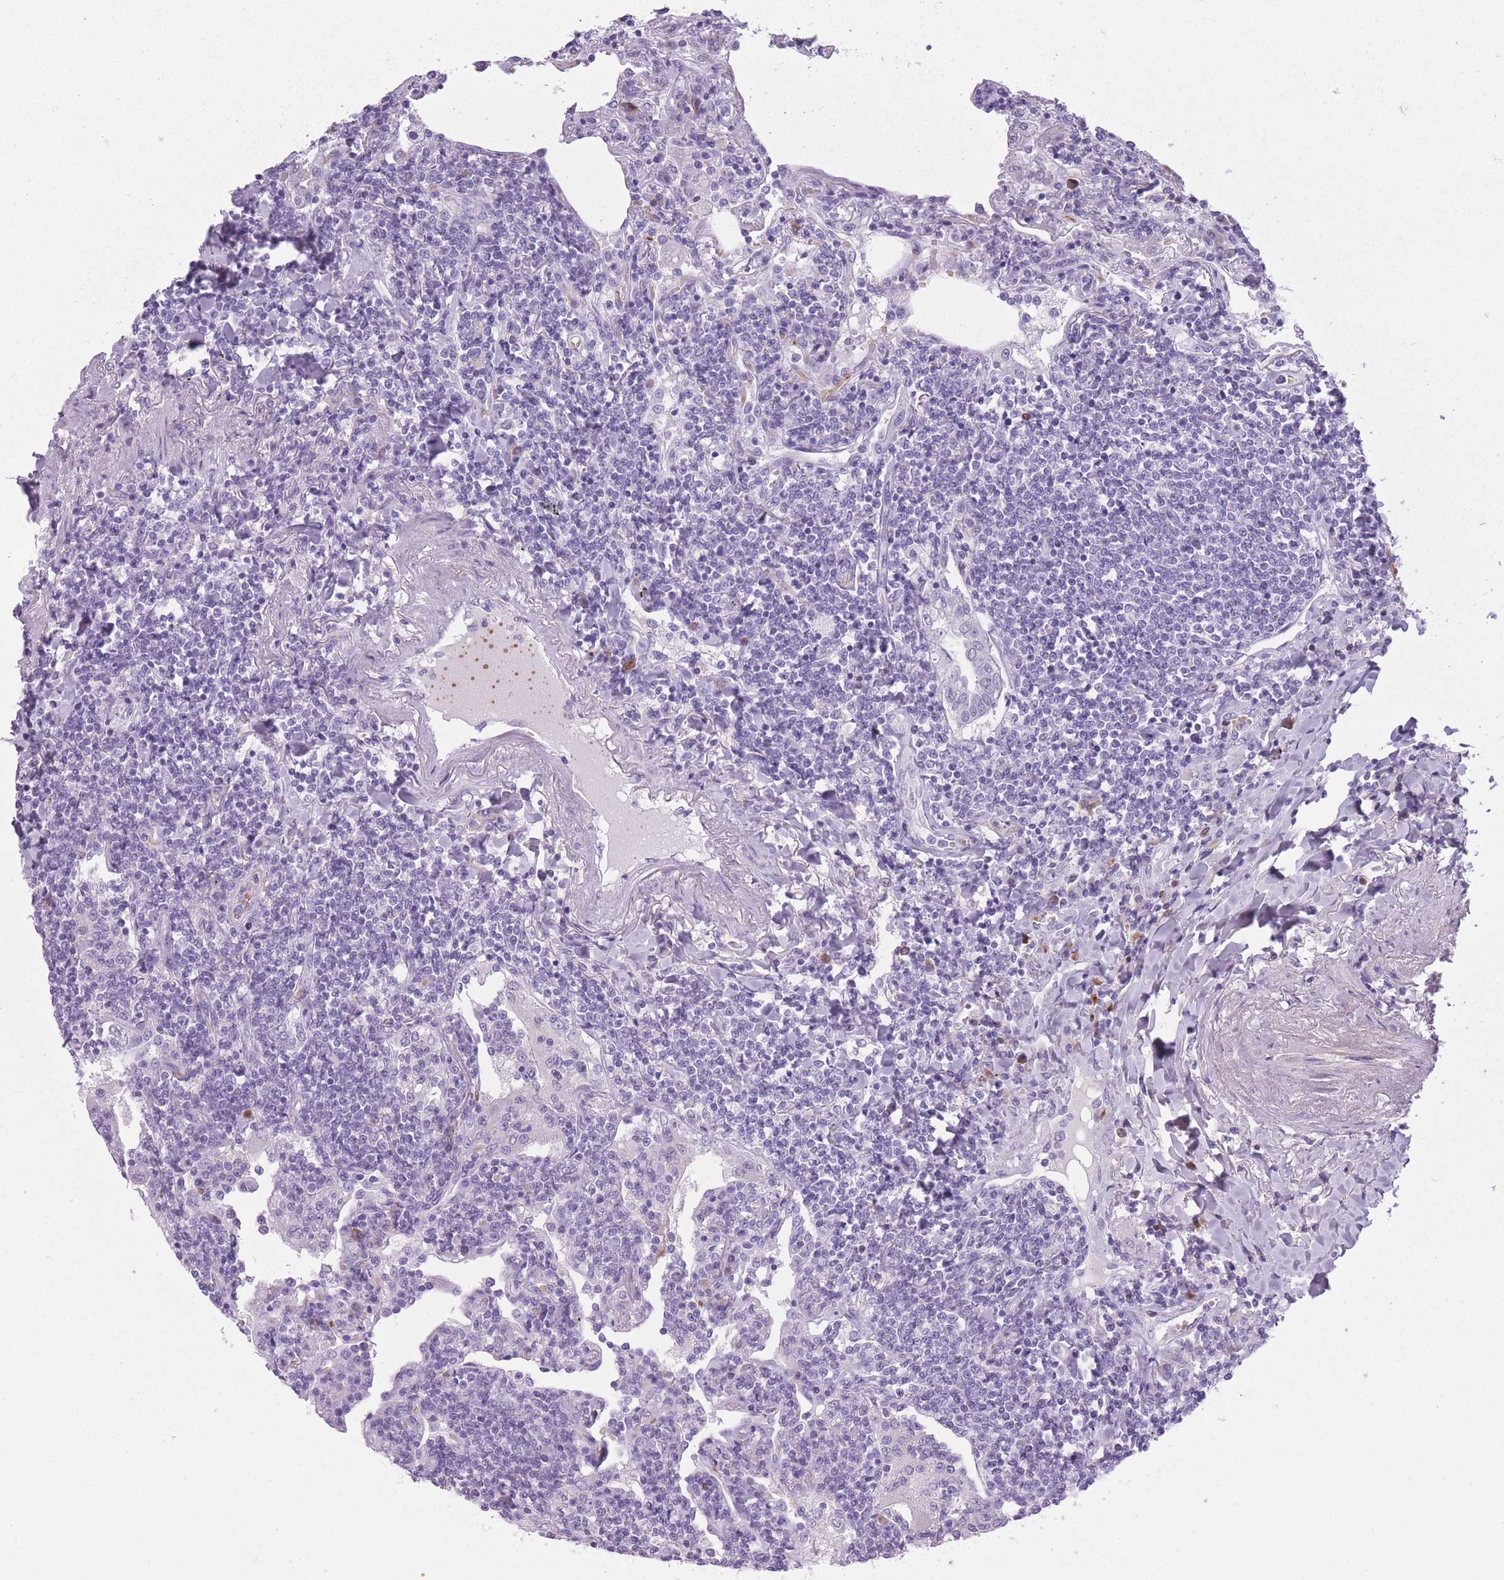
{"staining": {"intensity": "negative", "quantity": "none", "location": "none"}, "tissue": "lymphoma", "cell_type": "Tumor cells", "image_type": "cancer", "snomed": [{"axis": "morphology", "description": "Malignant lymphoma, non-Hodgkin's type, Low grade"}, {"axis": "topography", "description": "Lung"}], "caption": "This micrograph is of lymphoma stained with immunohistochemistry (IHC) to label a protein in brown with the nuclei are counter-stained blue. There is no expression in tumor cells.", "gene": "OR7C1", "patient": {"sex": "female", "age": 71}}